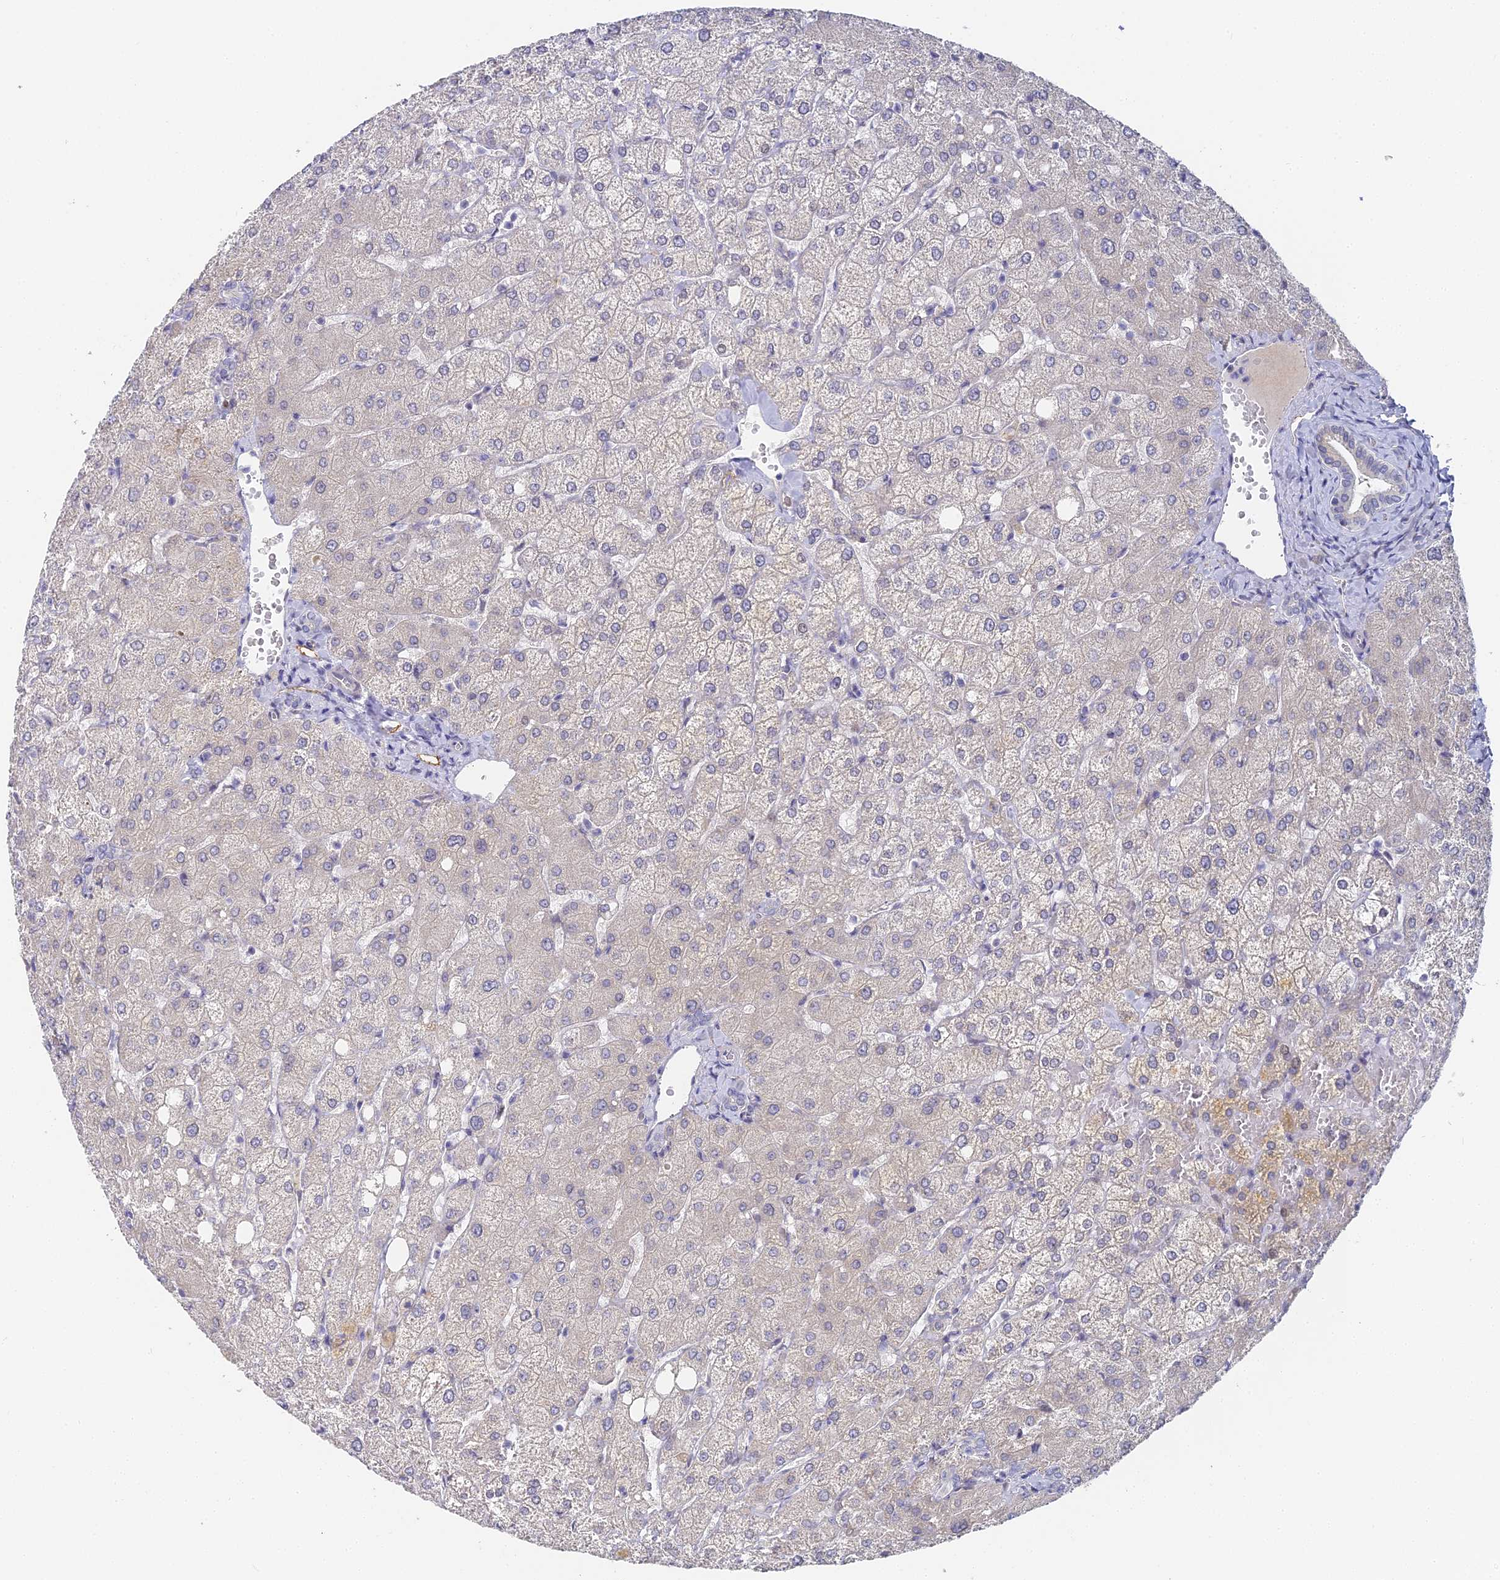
{"staining": {"intensity": "negative", "quantity": "none", "location": "none"}, "tissue": "liver", "cell_type": "Cholangiocytes", "image_type": "normal", "snomed": [{"axis": "morphology", "description": "Normal tissue, NOS"}, {"axis": "topography", "description": "Liver"}], "caption": "Human liver stained for a protein using IHC shows no expression in cholangiocytes.", "gene": "GJA1", "patient": {"sex": "female", "age": 54}}